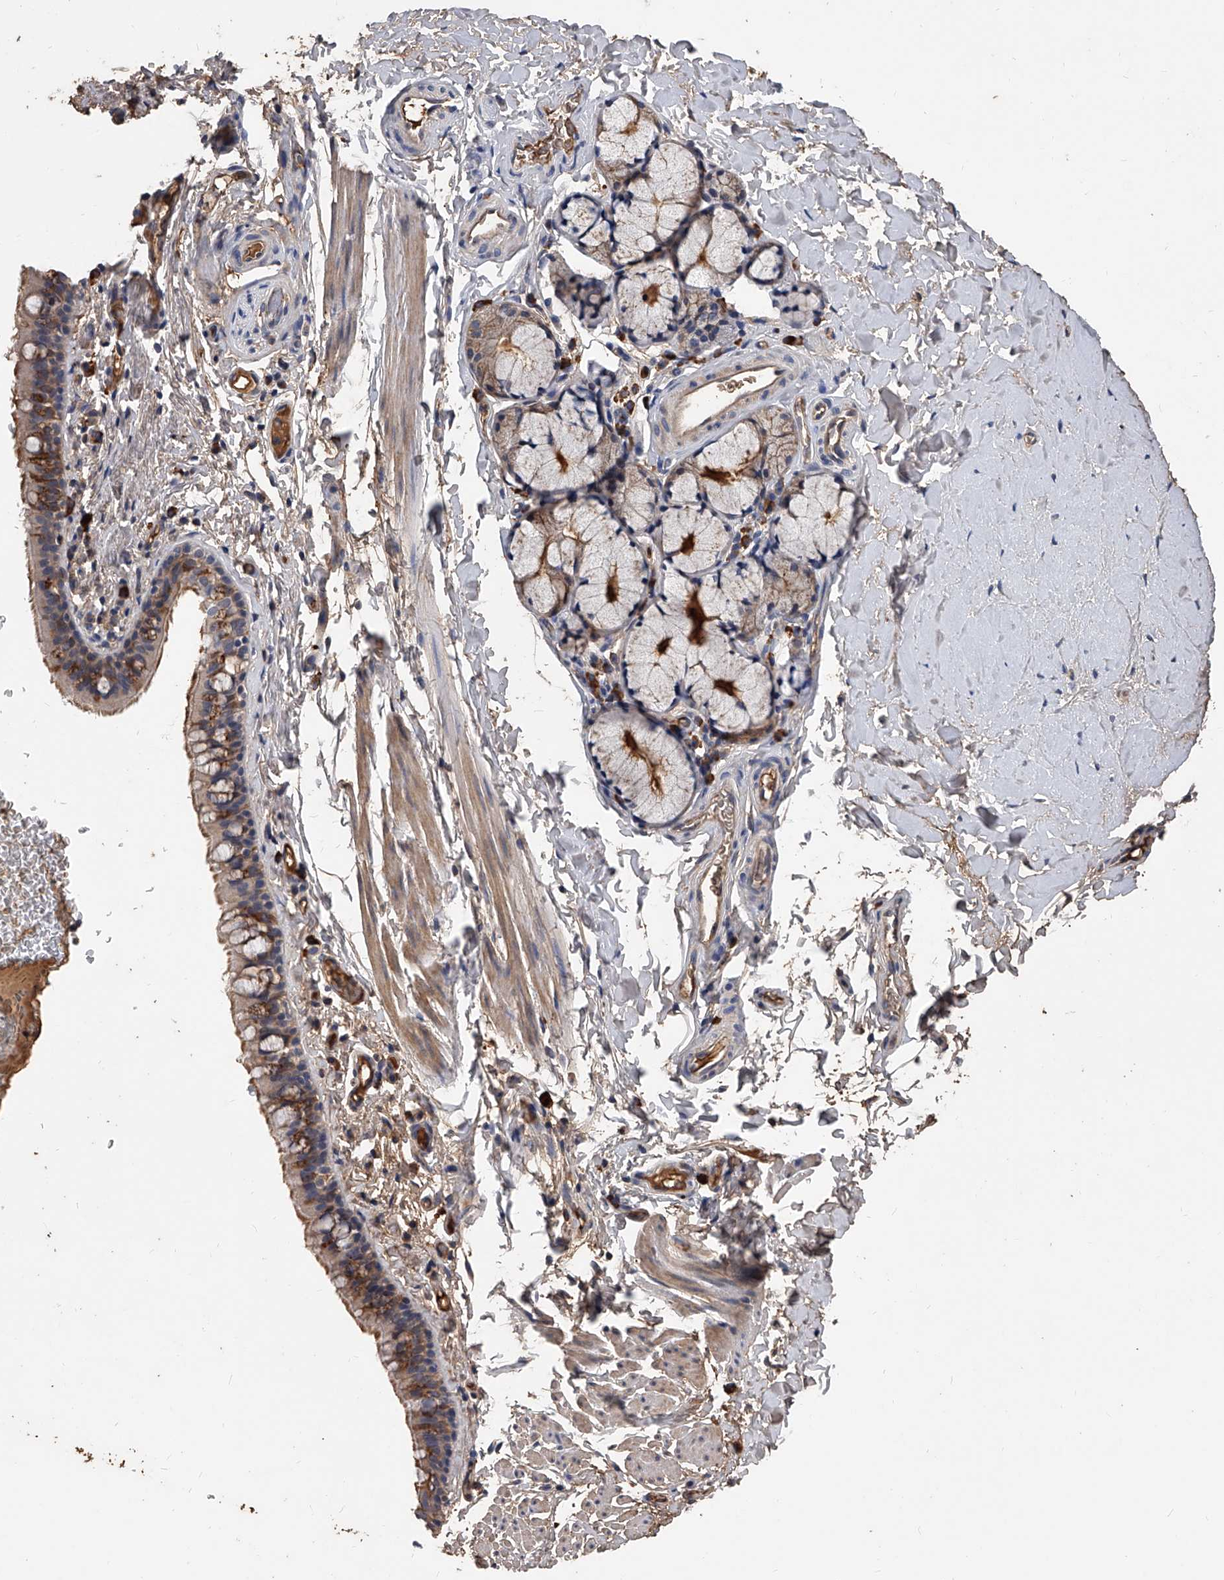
{"staining": {"intensity": "moderate", "quantity": ">75%", "location": "cytoplasmic/membranous"}, "tissue": "bronchus", "cell_type": "Respiratory epithelial cells", "image_type": "normal", "snomed": [{"axis": "morphology", "description": "Normal tissue, NOS"}, {"axis": "topography", "description": "Cartilage tissue"}, {"axis": "topography", "description": "Bronchus"}], "caption": "The photomicrograph exhibits immunohistochemical staining of benign bronchus. There is moderate cytoplasmic/membranous positivity is appreciated in approximately >75% of respiratory epithelial cells.", "gene": "ZNF25", "patient": {"sex": "female", "age": 36}}